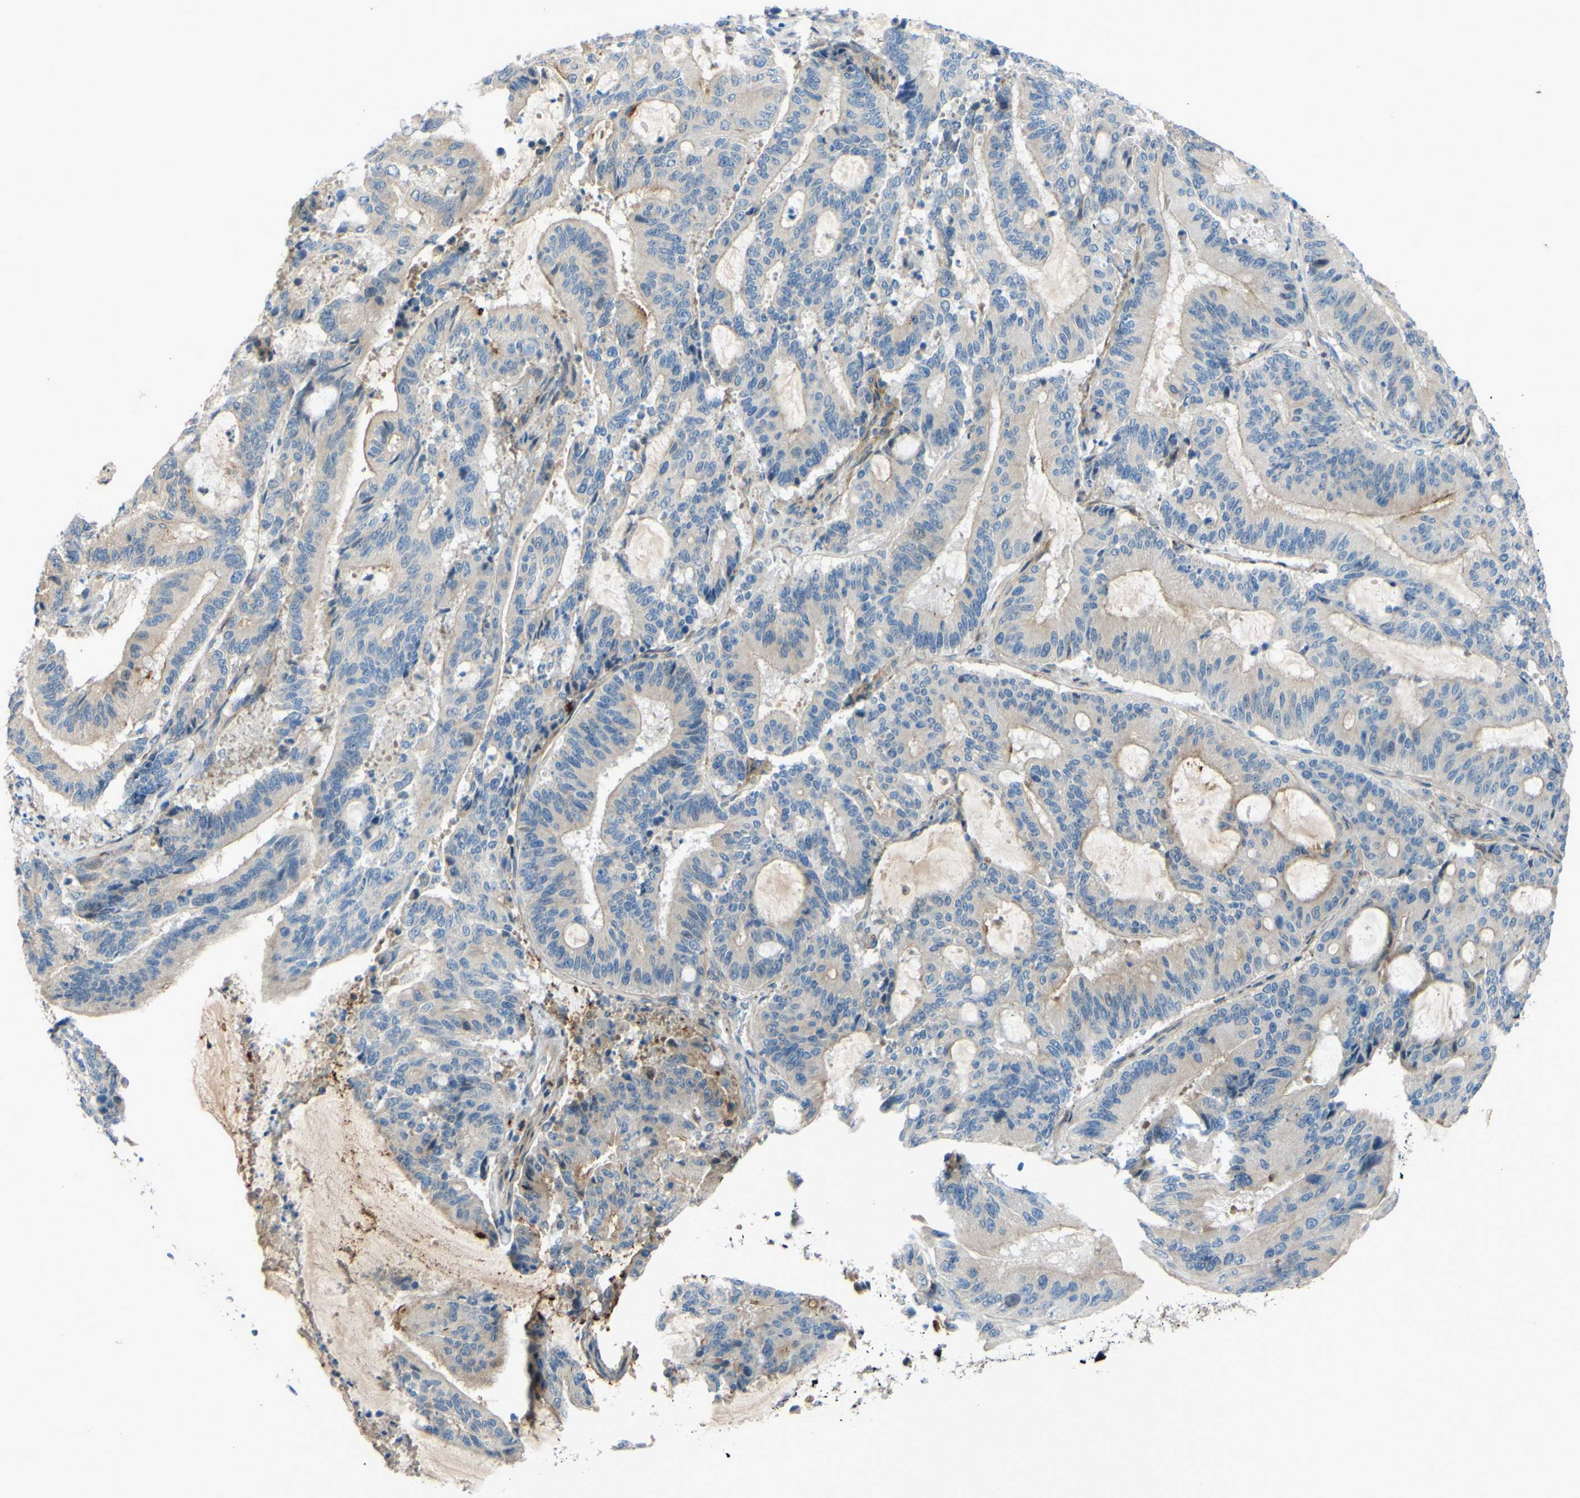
{"staining": {"intensity": "weak", "quantity": "<25%", "location": "cytoplasmic/membranous"}, "tissue": "liver cancer", "cell_type": "Tumor cells", "image_type": "cancer", "snomed": [{"axis": "morphology", "description": "Cholangiocarcinoma"}, {"axis": "topography", "description": "Liver"}], "caption": "IHC image of liver cancer stained for a protein (brown), which exhibits no positivity in tumor cells.", "gene": "ARHGAP1", "patient": {"sex": "female", "age": 73}}